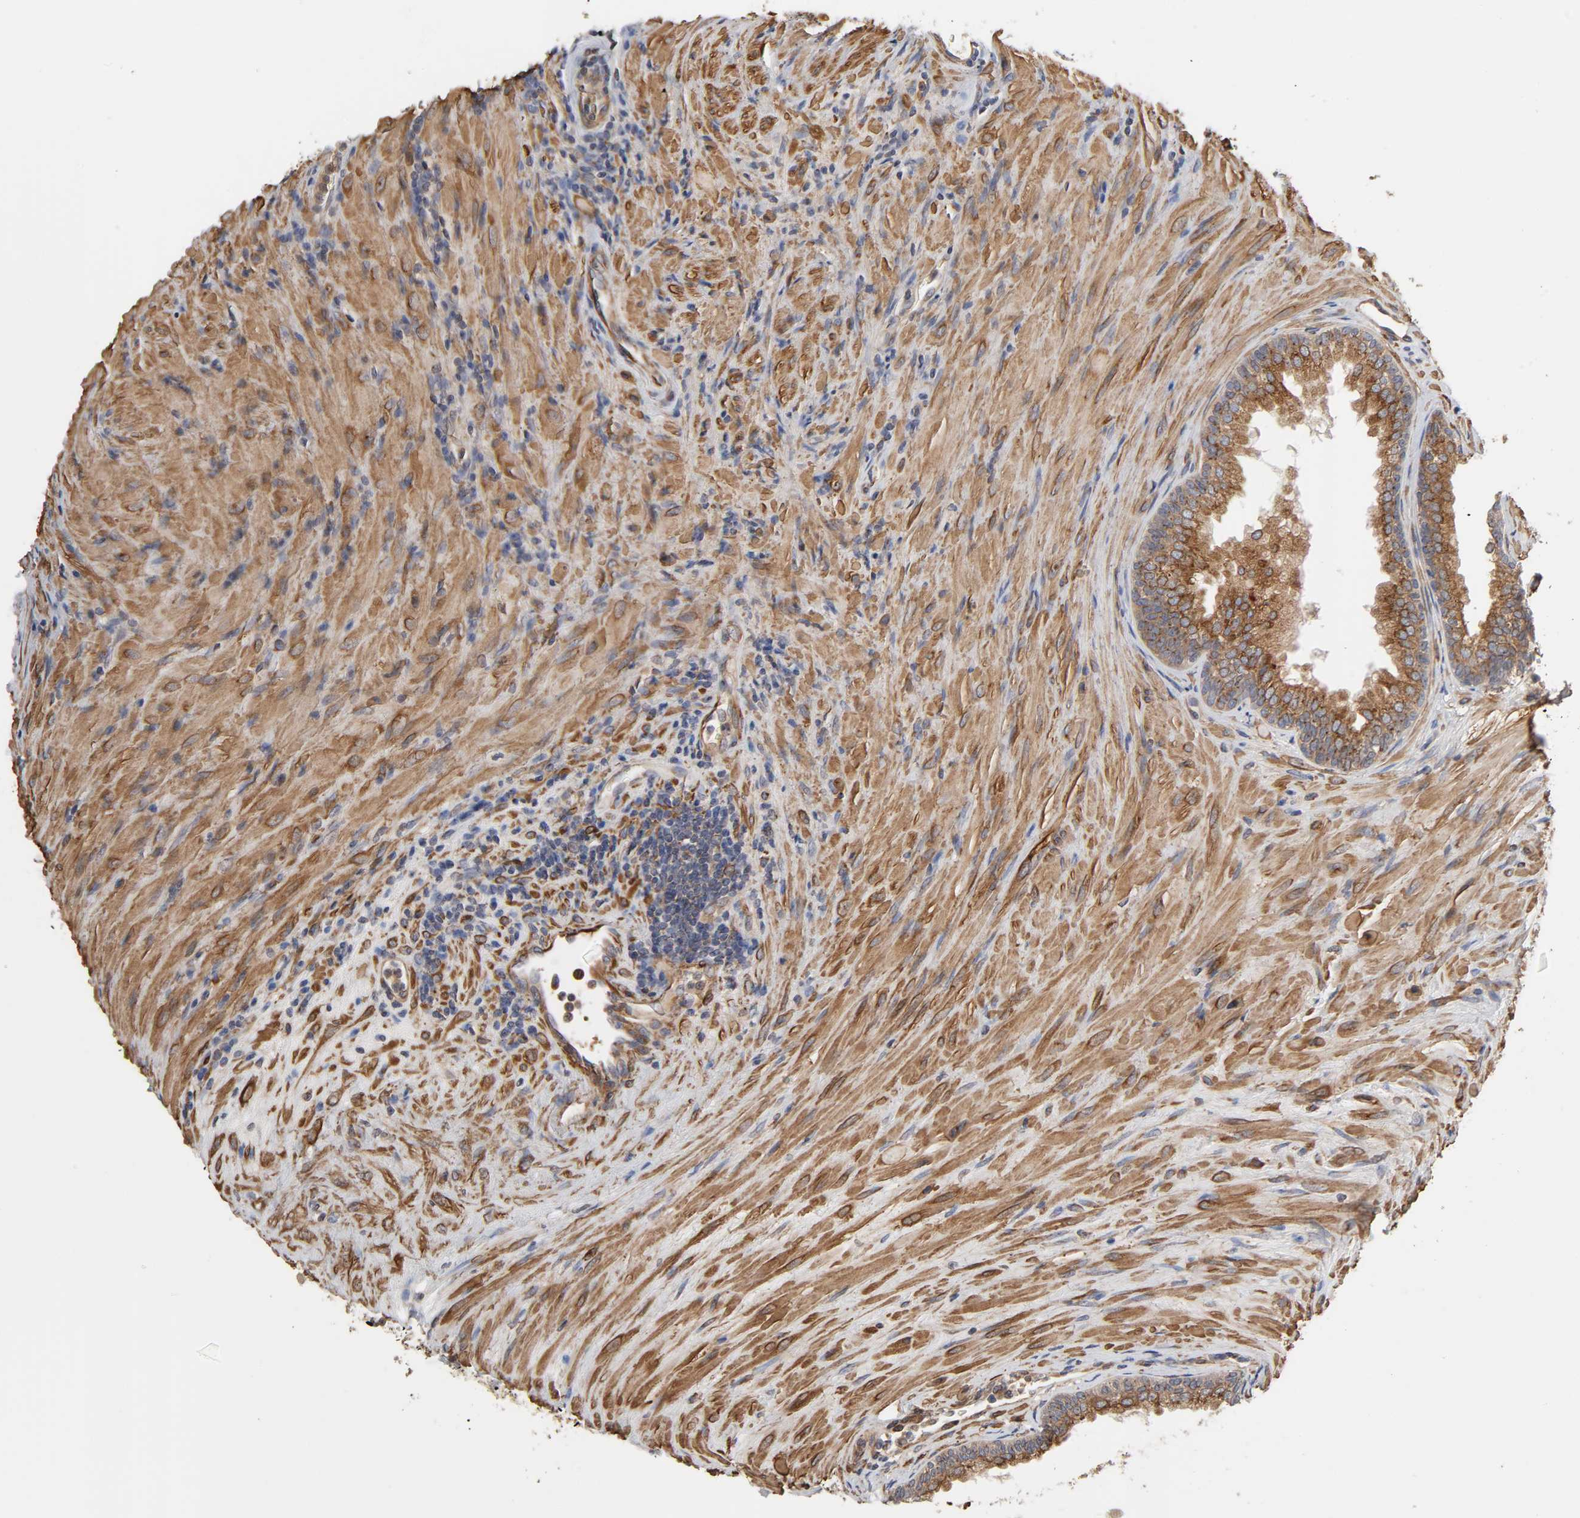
{"staining": {"intensity": "strong", "quantity": ">75%", "location": "cytoplasmic/membranous"}, "tissue": "prostate", "cell_type": "Glandular cells", "image_type": "normal", "snomed": [{"axis": "morphology", "description": "Normal tissue, NOS"}, {"axis": "topography", "description": "Prostate"}], "caption": "Normal prostate exhibits strong cytoplasmic/membranous staining in about >75% of glandular cells (DAB (3,3'-diaminobenzidine) IHC, brown staining for protein, blue staining for nuclei)..", "gene": "GNPTG", "patient": {"sex": "male", "age": 76}}